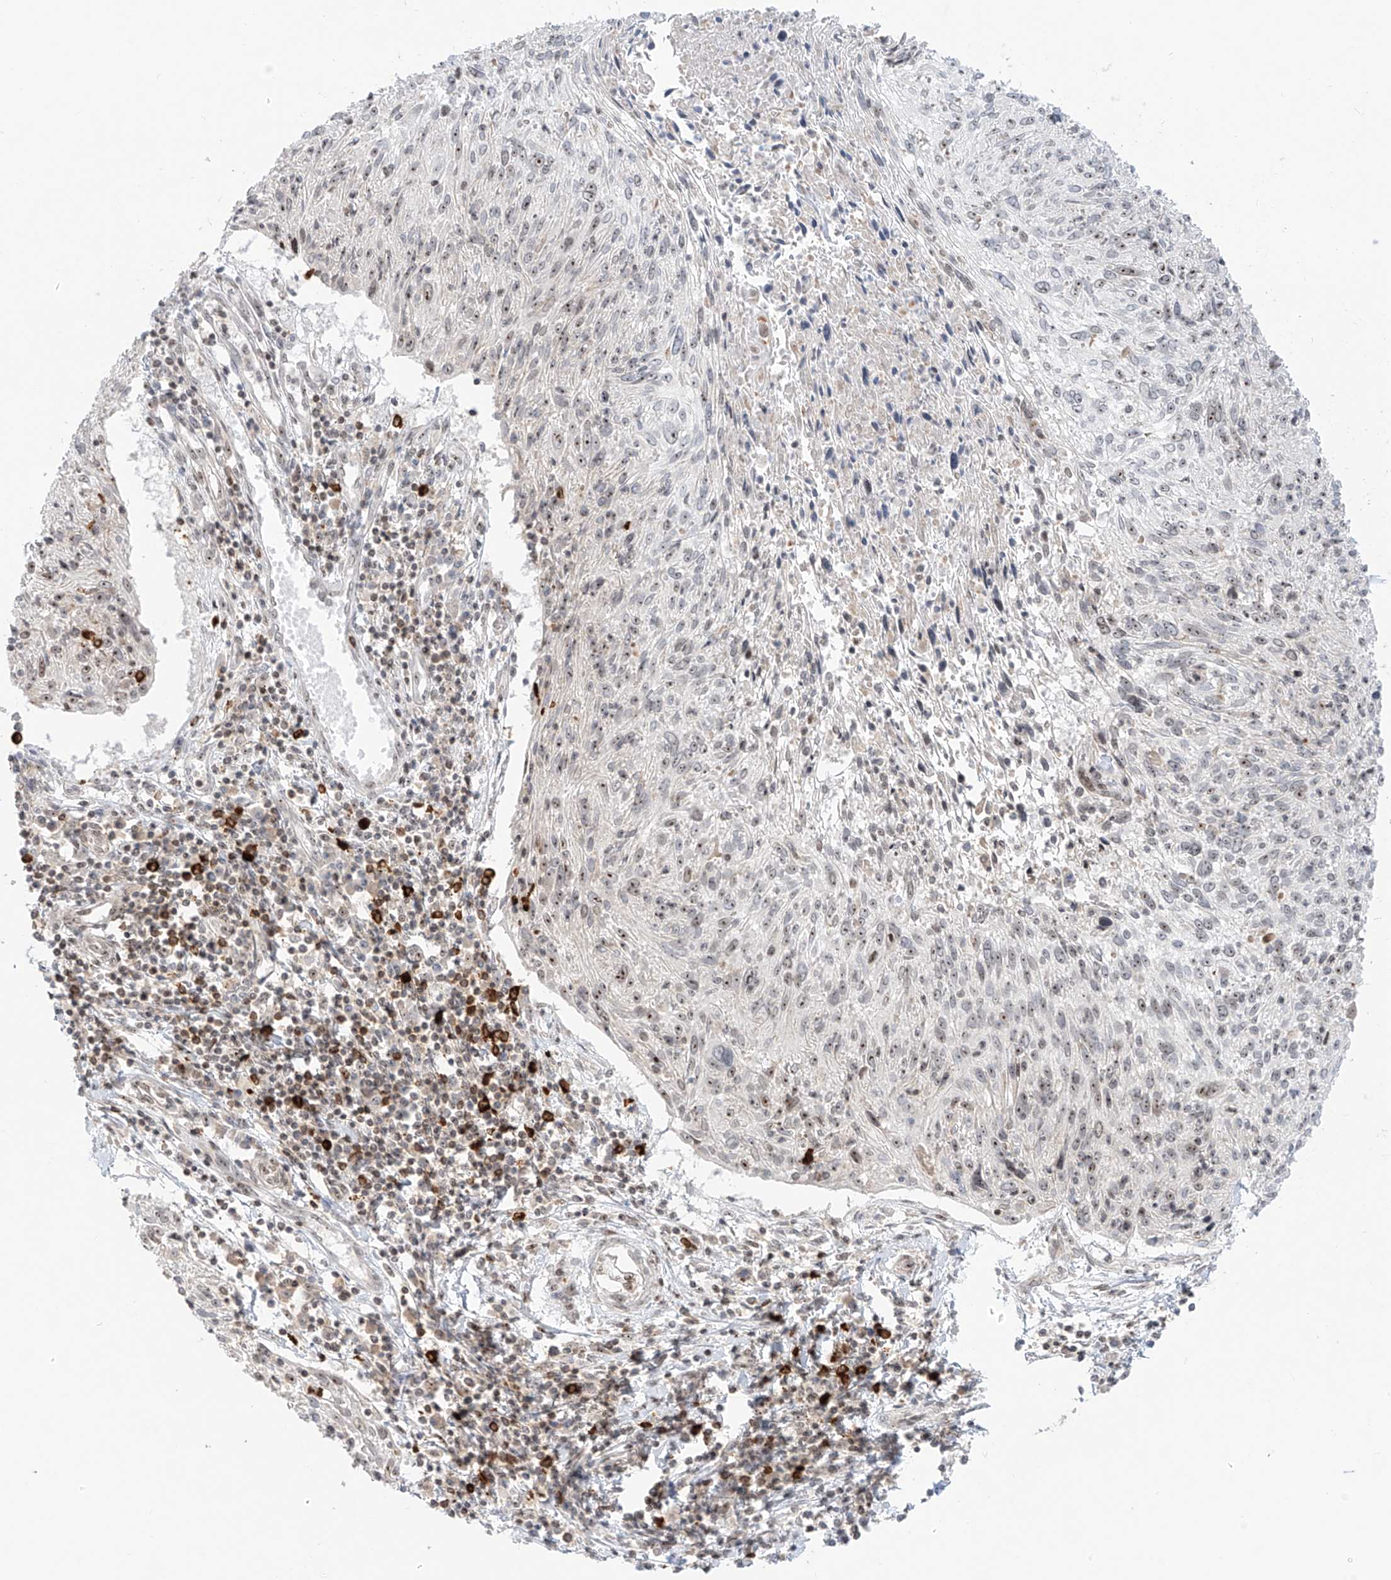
{"staining": {"intensity": "weak", "quantity": "<25%", "location": "nuclear"}, "tissue": "cervical cancer", "cell_type": "Tumor cells", "image_type": "cancer", "snomed": [{"axis": "morphology", "description": "Squamous cell carcinoma, NOS"}, {"axis": "topography", "description": "Cervix"}], "caption": "Cervical squamous cell carcinoma was stained to show a protein in brown. There is no significant positivity in tumor cells.", "gene": "ZNF512", "patient": {"sex": "female", "age": 51}}